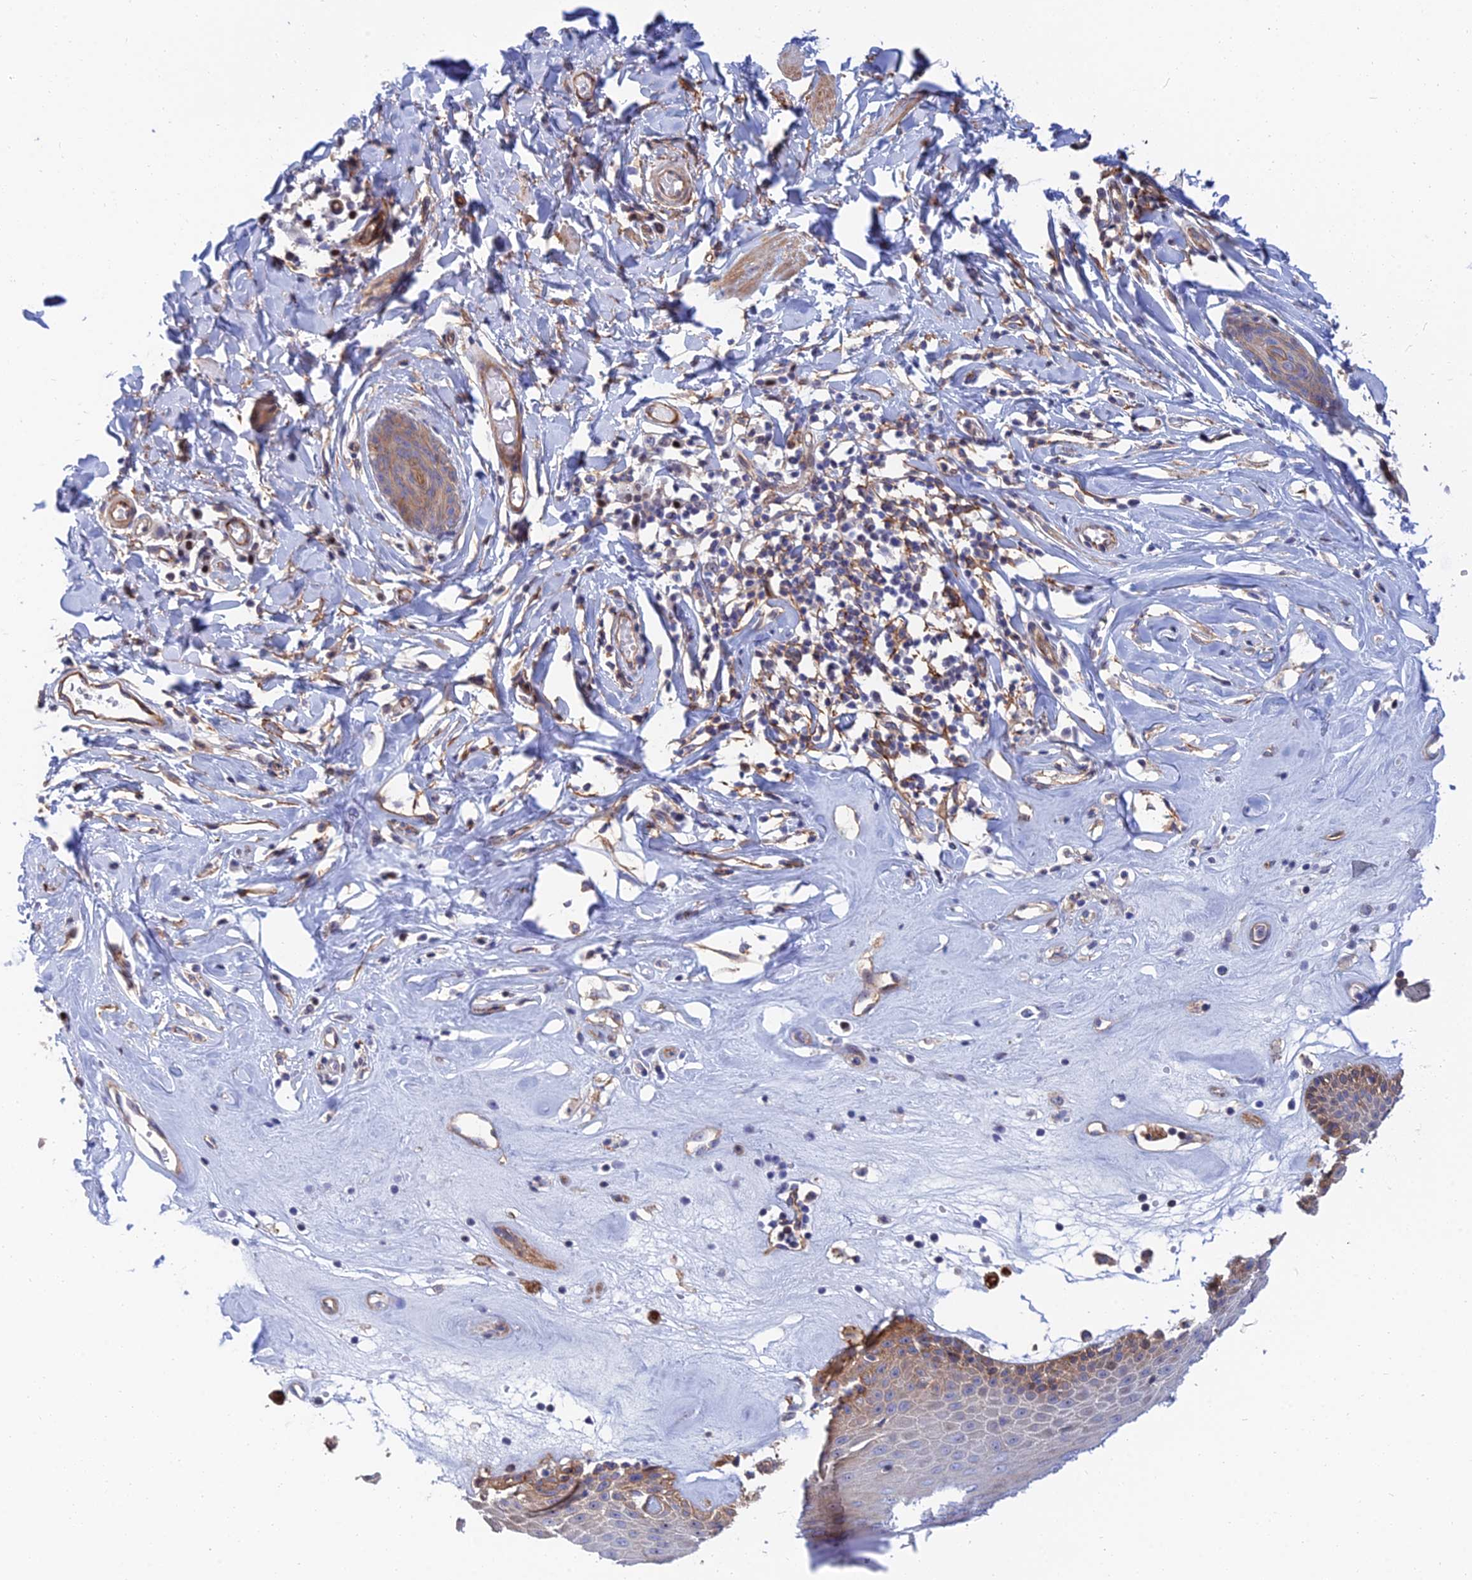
{"staining": {"intensity": "moderate", "quantity": "25%-75%", "location": "cytoplasmic/membranous"}, "tissue": "skin", "cell_type": "Epidermal cells", "image_type": "normal", "snomed": [{"axis": "morphology", "description": "Normal tissue, NOS"}, {"axis": "morphology", "description": "Inflammation, NOS"}, {"axis": "topography", "description": "Vulva"}], "caption": "Moderate cytoplasmic/membranous protein positivity is present in approximately 25%-75% of epidermal cells in skin. (Brightfield microscopy of DAB IHC at high magnification).", "gene": "TRIM43B", "patient": {"sex": "female", "age": 84}}